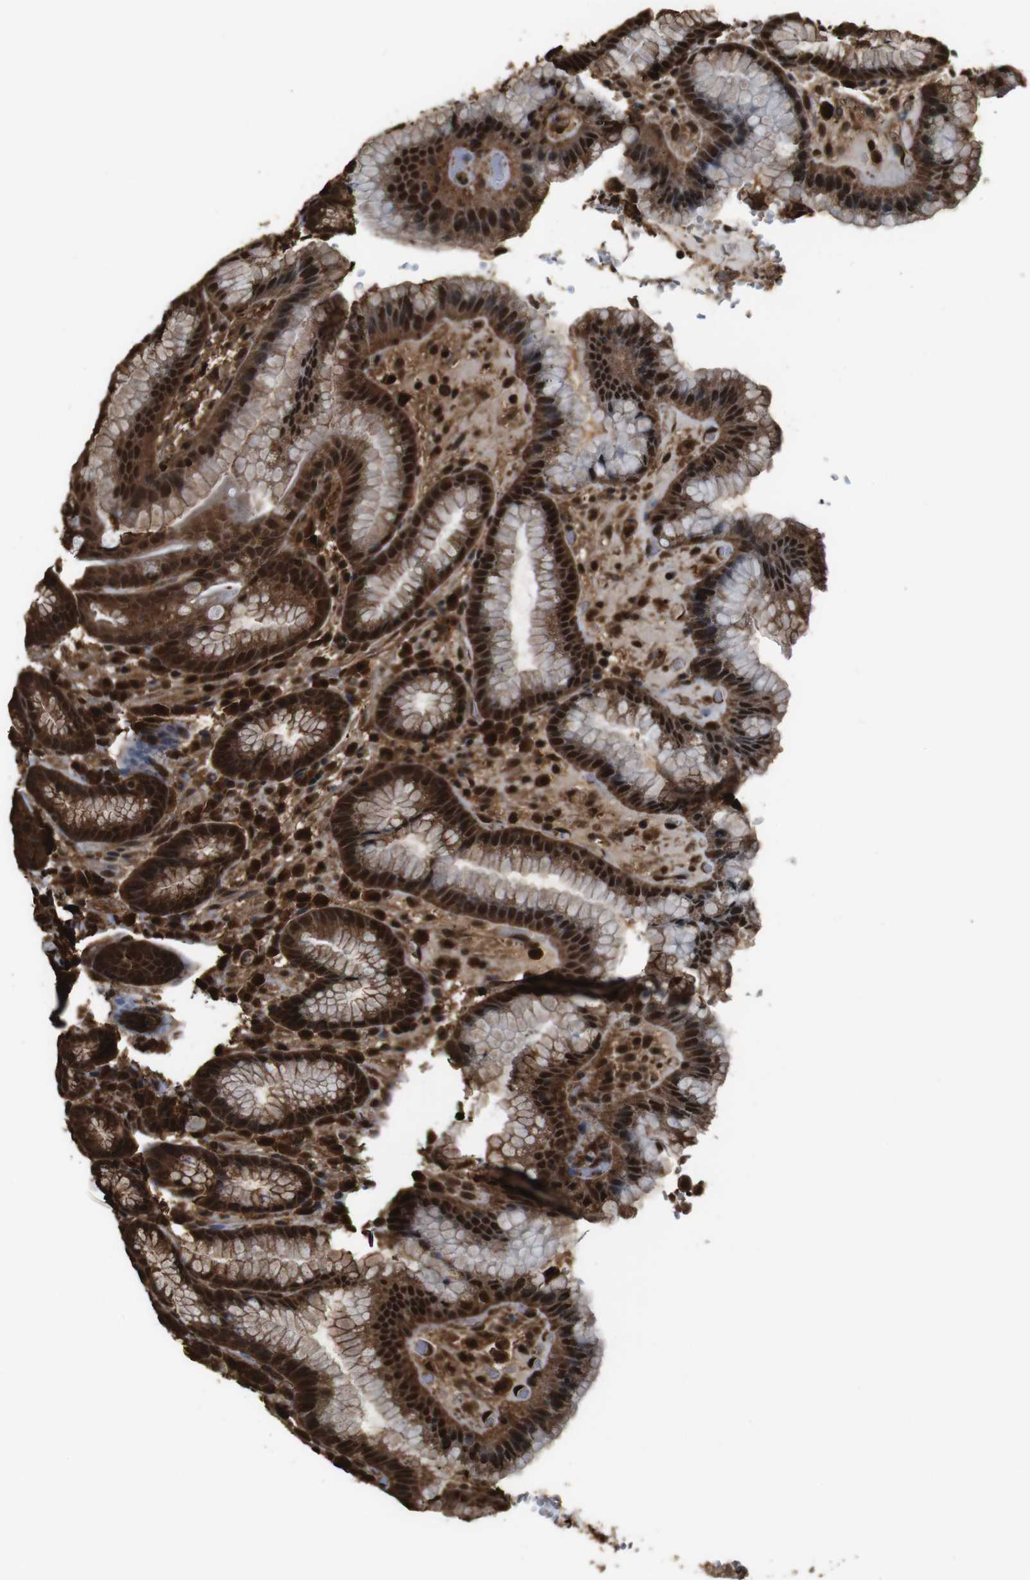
{"staining": {"intensity": "strong", "quantity": ">75%", "location": "cytoplasmic/membranous,nuclear"}, "tissue": "stomach", "cell_type": "Glandular cells", "image_type": "normal", "snomed": [{"axis": "morphology", "description": "Normal tissue, NOS"}, {"axis": "topography", "description": "Stomach, lower"}], "caption": "A high amount of strong cytoplasmic/membranous,nuclear expression is seen in approximately >75% of glandular cells in benign stomach.", "gene": "VCP", "patient": {"sex": "male", "age": 52}}